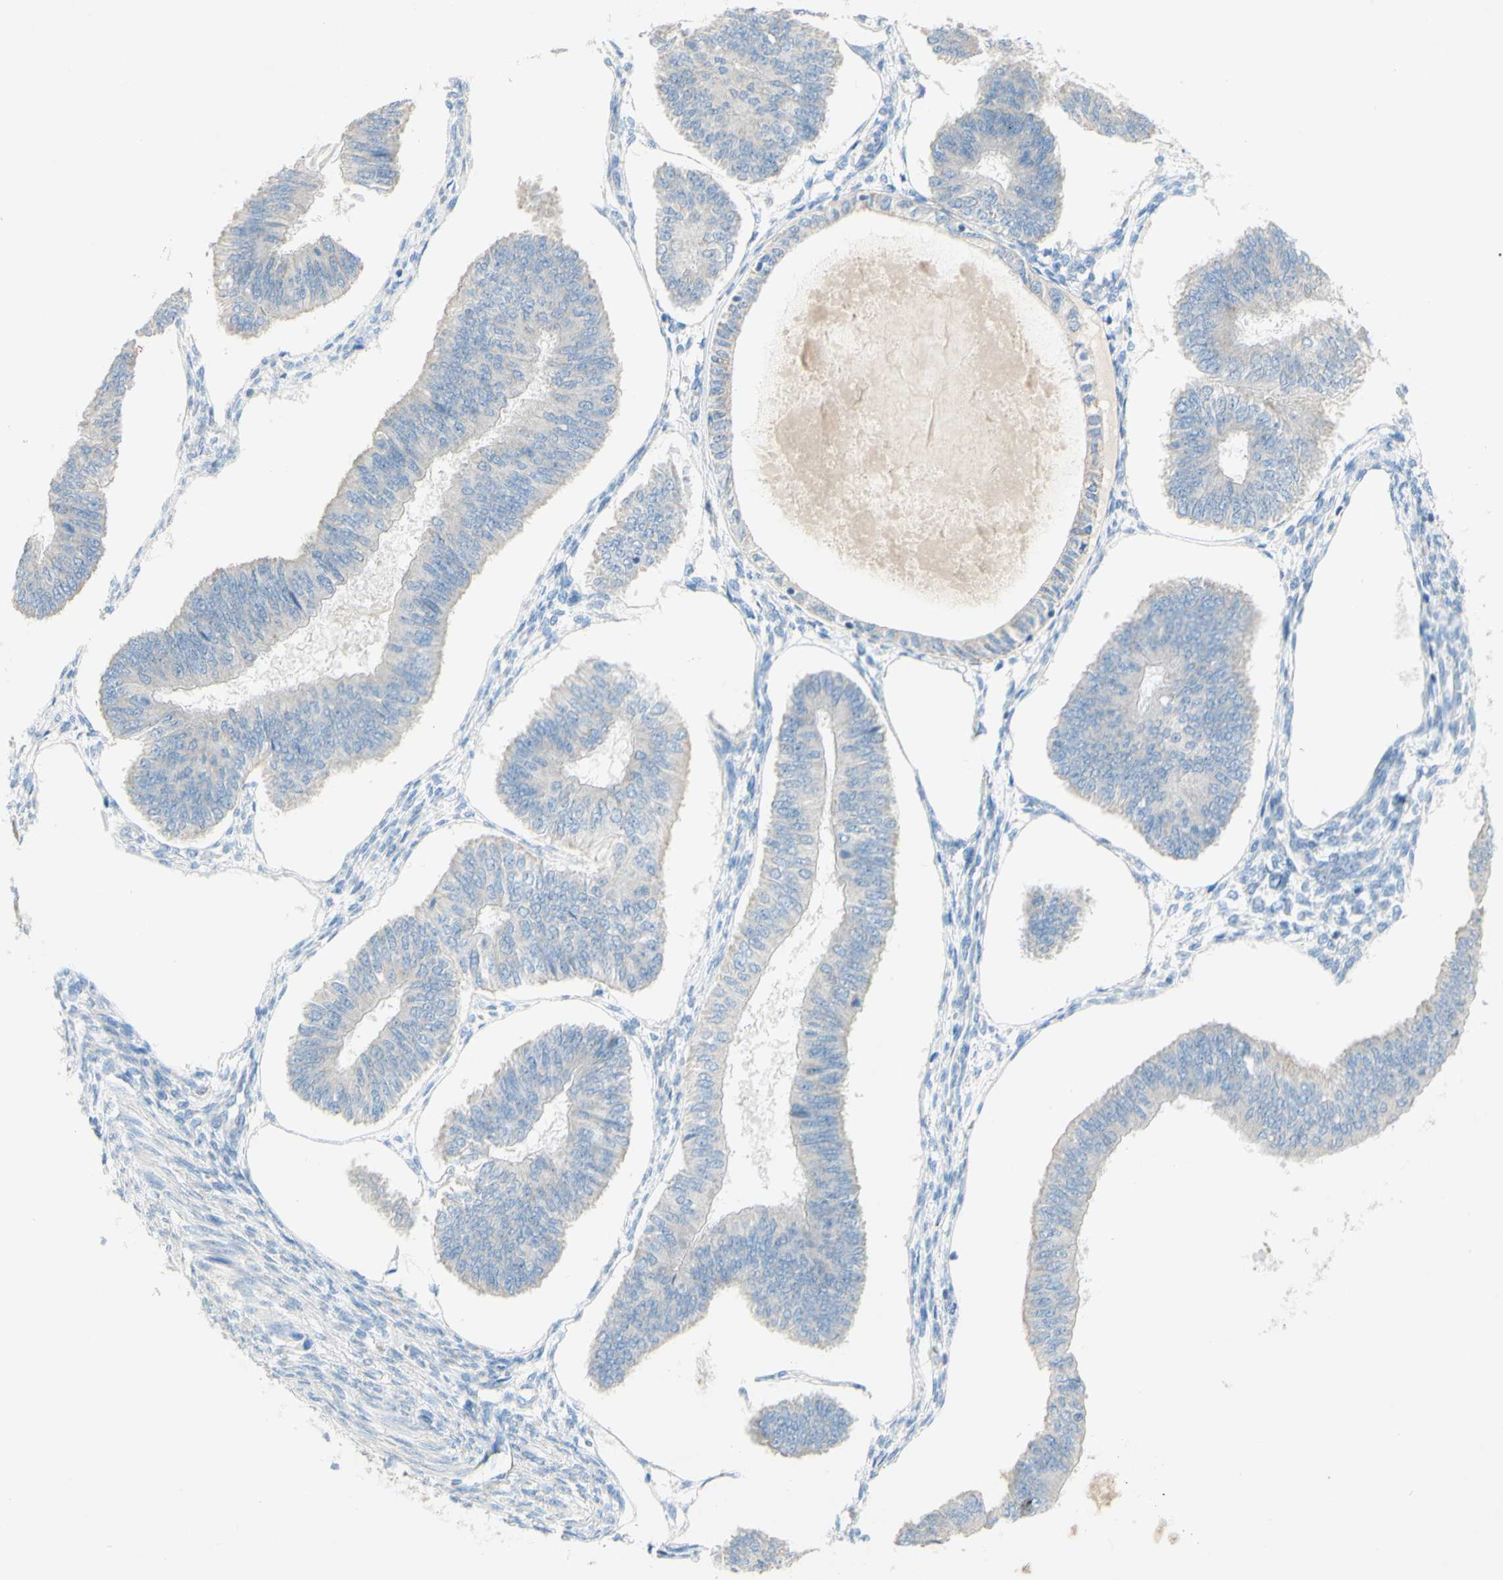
{"staining": {"intensity": "negative", "quantity": "none", "location": "none"}, "tissue": "endometrial cancer", "cell_type": "Tumor cells", "image_type": "cancer", "snomed": [{"axis": "morphology", "description": "Adenocarcinoma, NOS"}, {"axis": "topography", "description": "Endometrium"}], "caption": "There is no significant staining in tumor cells of endometrial cancer (adenocarcinoma).", "gene": "ACADL", "patient": {"sex": "female", "age": 58}}